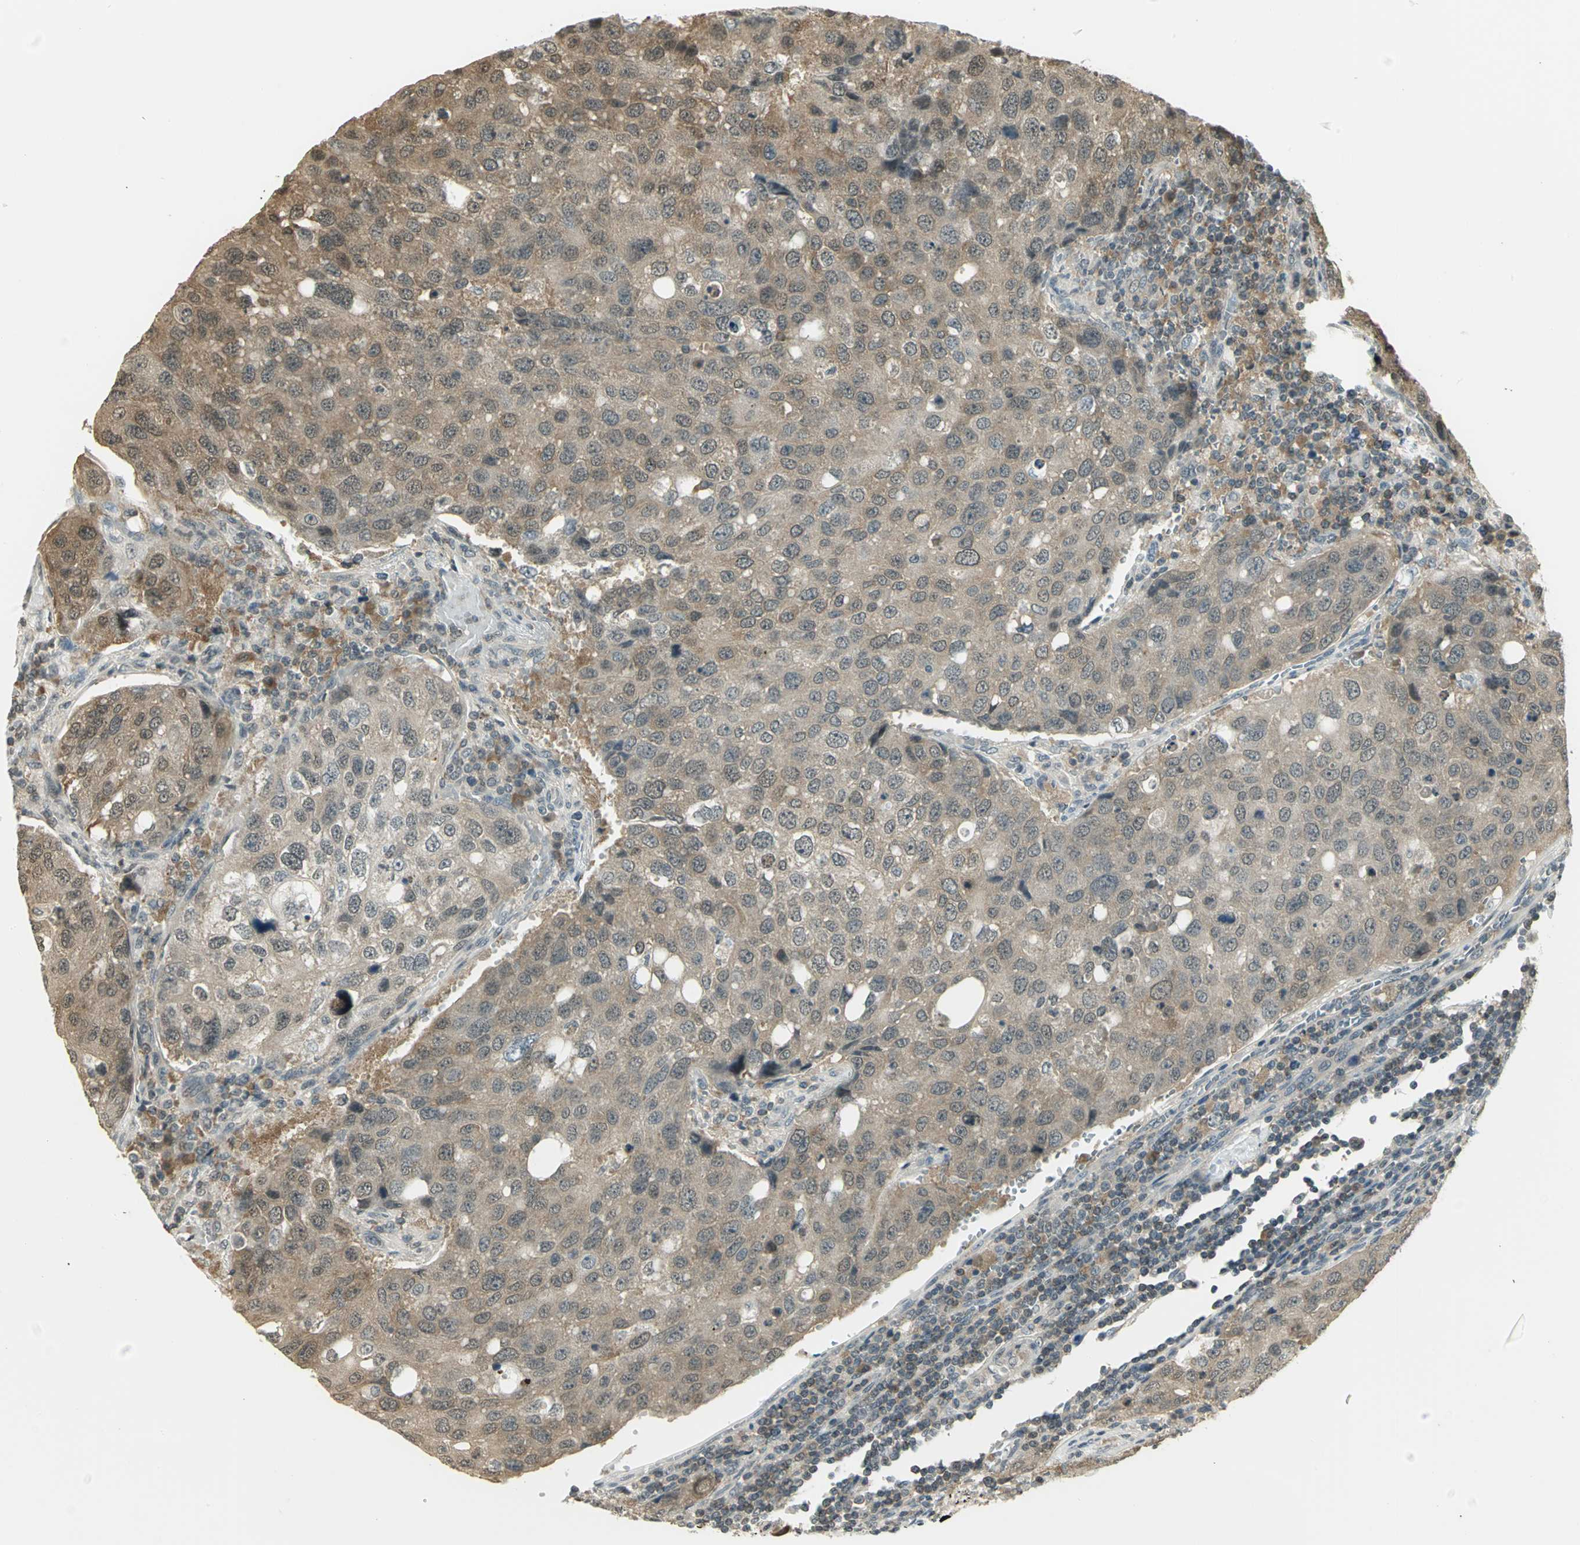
{"staining": {"intensity": "moderate", "quantity": ">75%", "location": "cytoplasmic/membranous"}, "tissue": "urothelial cancer", "cell_type": "Tumor cells", "image_type": "cancer", "snomed": [{"axis": "morphology", "description": "Urothelial carcinoma, High grade"}, {"axis": "topography", "description": "Lymph node"}, {"axis": "topography", "description": "Urinary bladder"}], "caption": "High-magnification brightfield microscopy of urothelial carcinoma (high-grade) stained with DAB (3,3'-diaminobenzidine) (brown) and counterstained with hematoxylin (blue). tumor cells exhibit moderate cytoplasmic/membranous positivity is seen in about>75% of cells. (DAB (3,3'-diaminobenzidine) IHC, brown staining for protein, blue staining for nuclei).", "gene": "CDC34", "patient": {"sex": "male", "age": 51}}